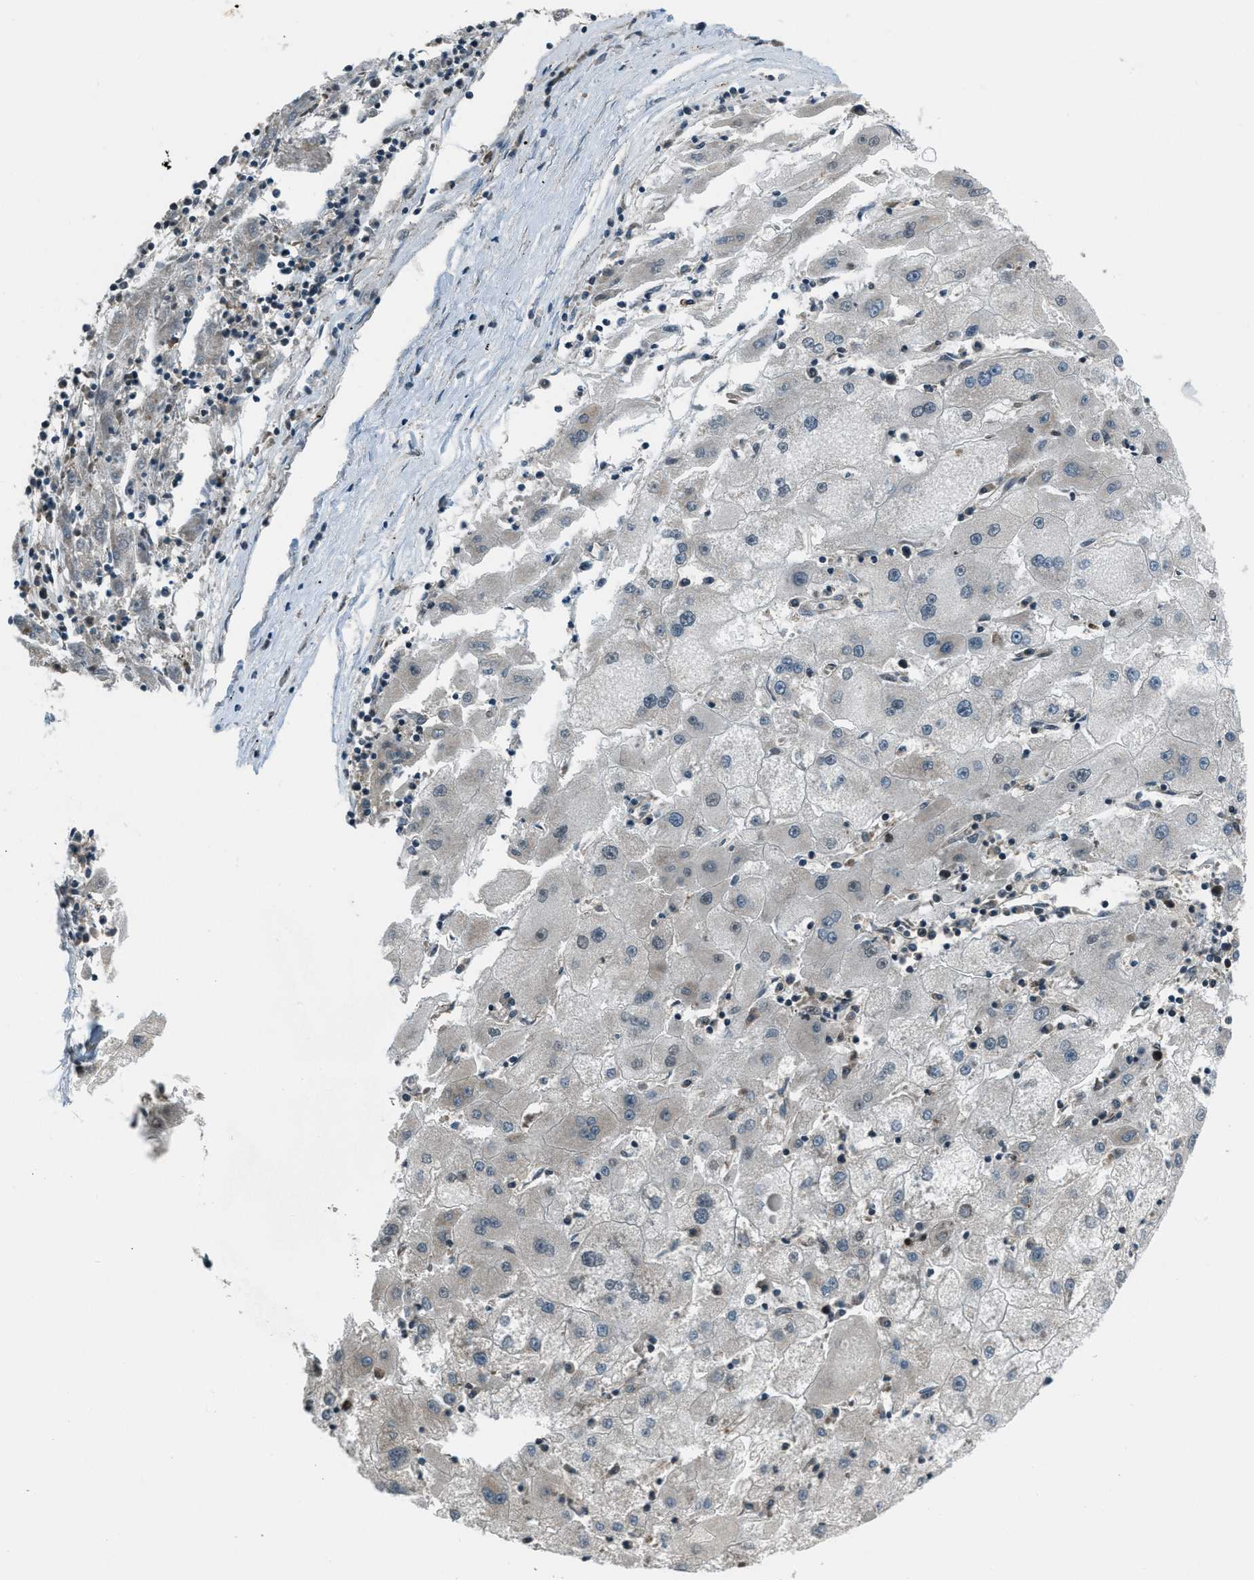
{"staining": {"intensity": "negative", "quantity": "none", "location": "none"}, "tissue": "liver cancer", "cell_type": "Tumor cells", "image_type": "cancer", "snomed": [{"axis": "morphology", "description": "Carcinoma, Hepatocellular, NOS"}, {"axis": "topography", "description": "Liver"}], "caption": "The IHC image has no significant expression in tumor cells of liver hepatocellular carcinoma tissue.", "gene": "ASAP2", "patient": {"sex": "male", "age": 72}}